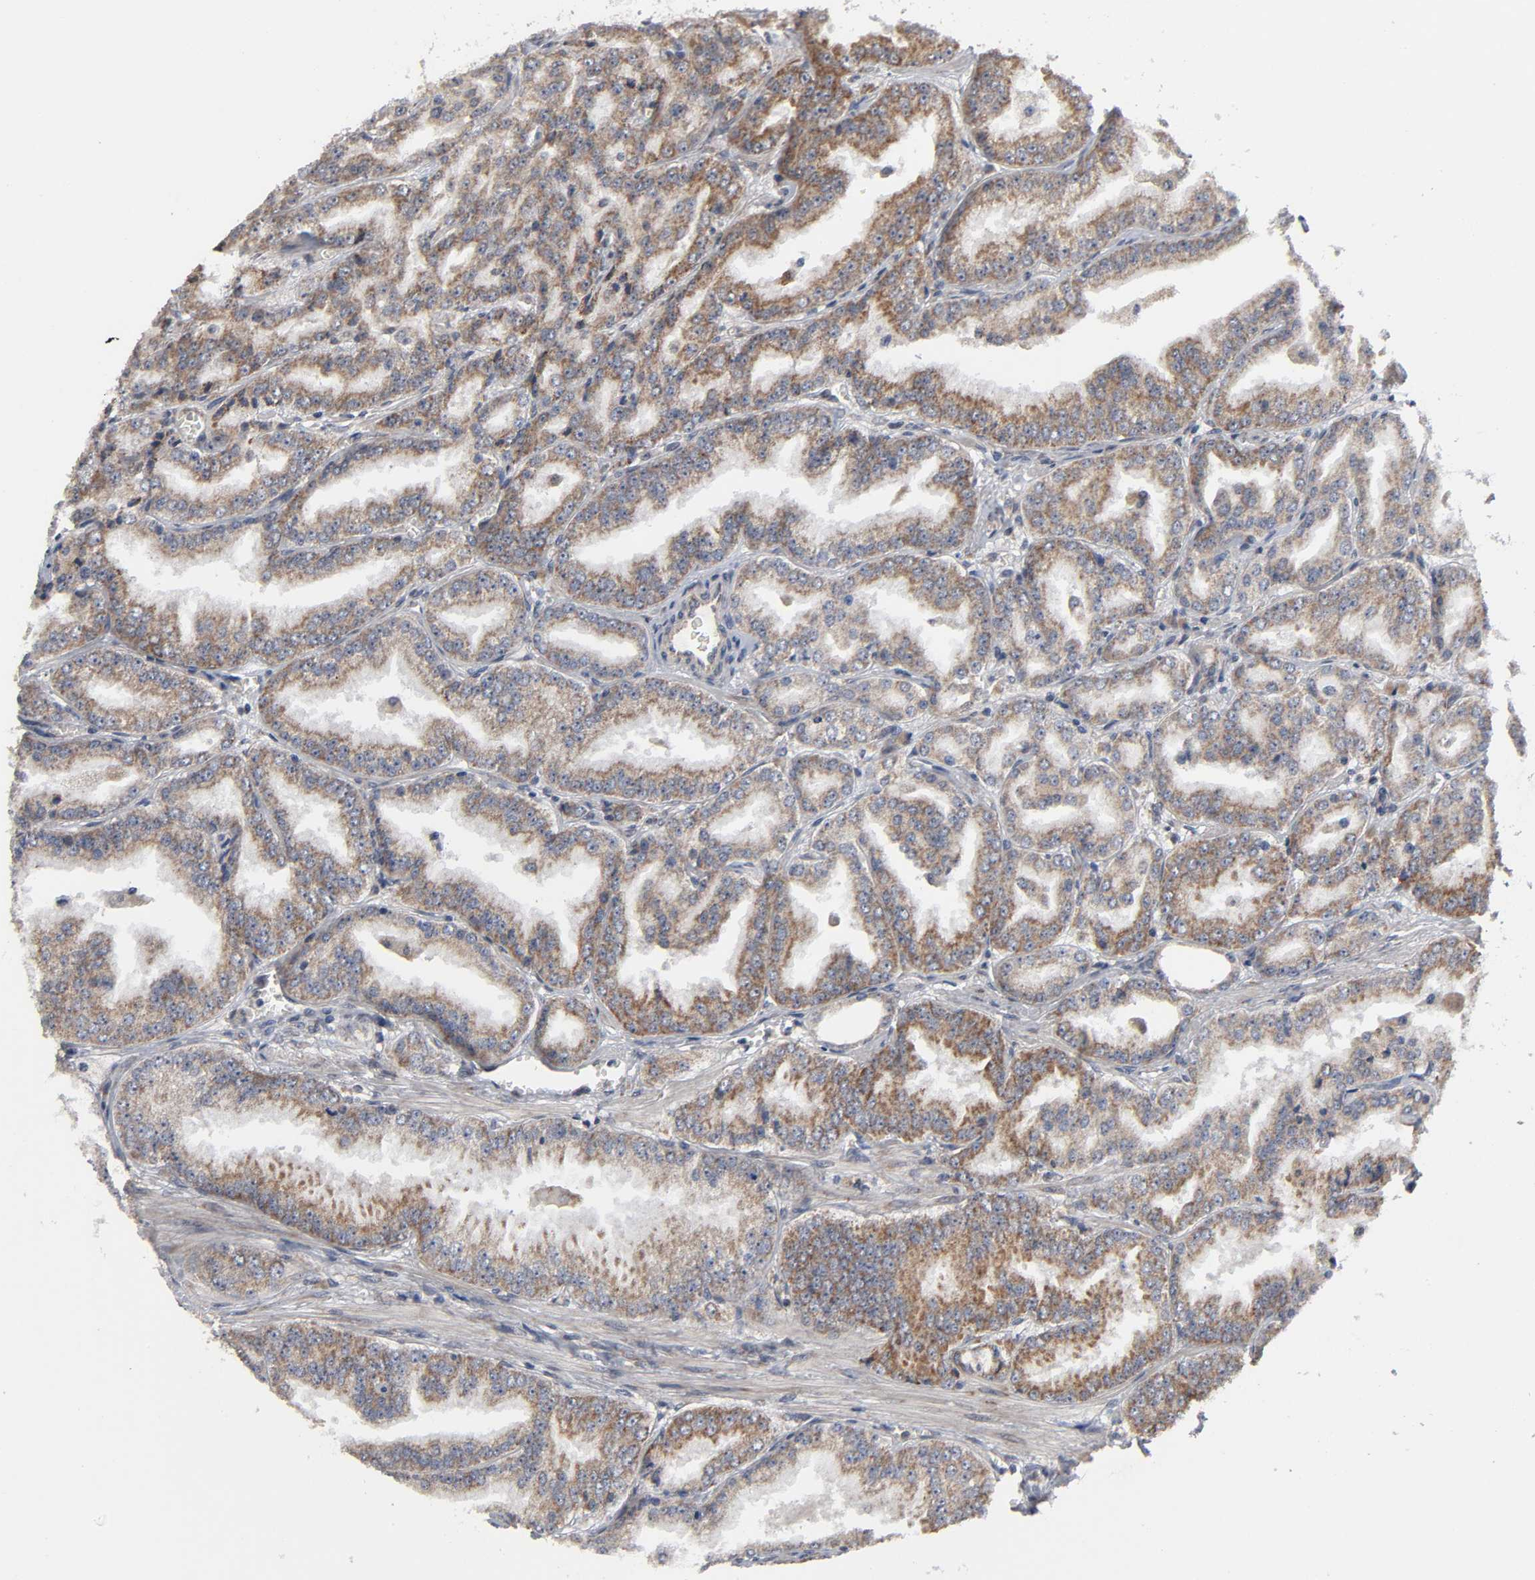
{"staining": {"intensity": "moderate", "quantity": ">75%", "location": "cytoplasmic/membranous"}, "tissue": "prostate cancer", "cell_type": "Tumor cells", "image_type": "cancer", "snomed": [{"axis": "morphology", "description": "Adenocarcinoma, High grade"}, {"axis": "topography", "description": "Prostate"}], "caption": "Immunohistochemical staining of adenocarcinoma (high-grade) (prostate) reveals medium levels of moderate cytoplasmic/membranous protein staining in approximately >75% of tumor cells.", "gene": "SLC30A9", "patient": {"sex": "male", "age": 61}}